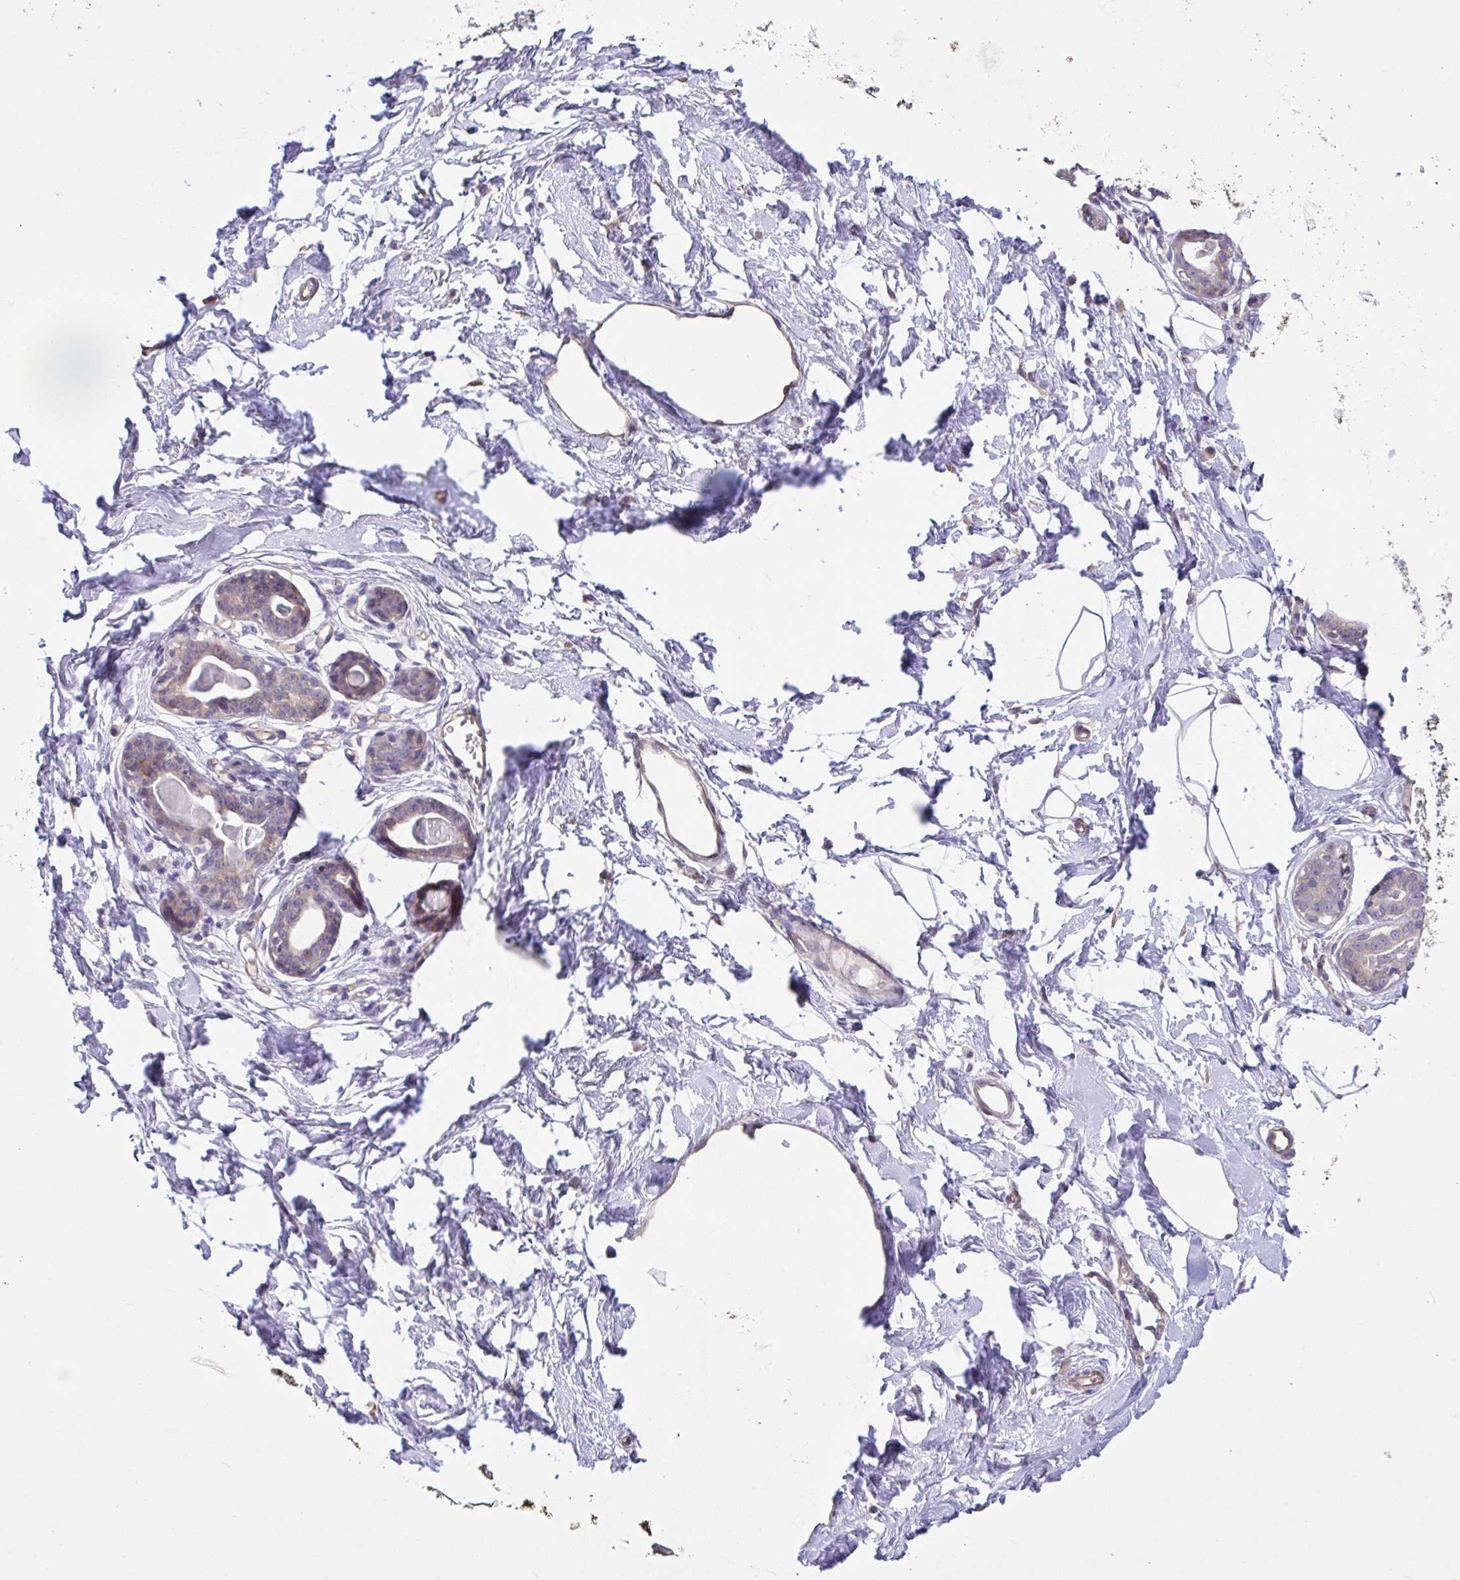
{"staining": {"intensity": "negative", "quantity": "none", "location": "none"}, "tissue": "breast", "cell_type": "Adipocytes", "image_type": "normal", "snomed": [{"axis": "morphology", "description": "Normal tissue, NOS"}, {"axis": "topography", "description": "Breast"}], "caption": "Normal breast was stained to show a protein in brown. There is no significant positivity in adipocytes. The staining is performed using DAB brown chromogen with nuclei counter-stained in using hematoxylin.", "gene": "RHOXF1", "patient": {"sex": "female", "age": 45}}